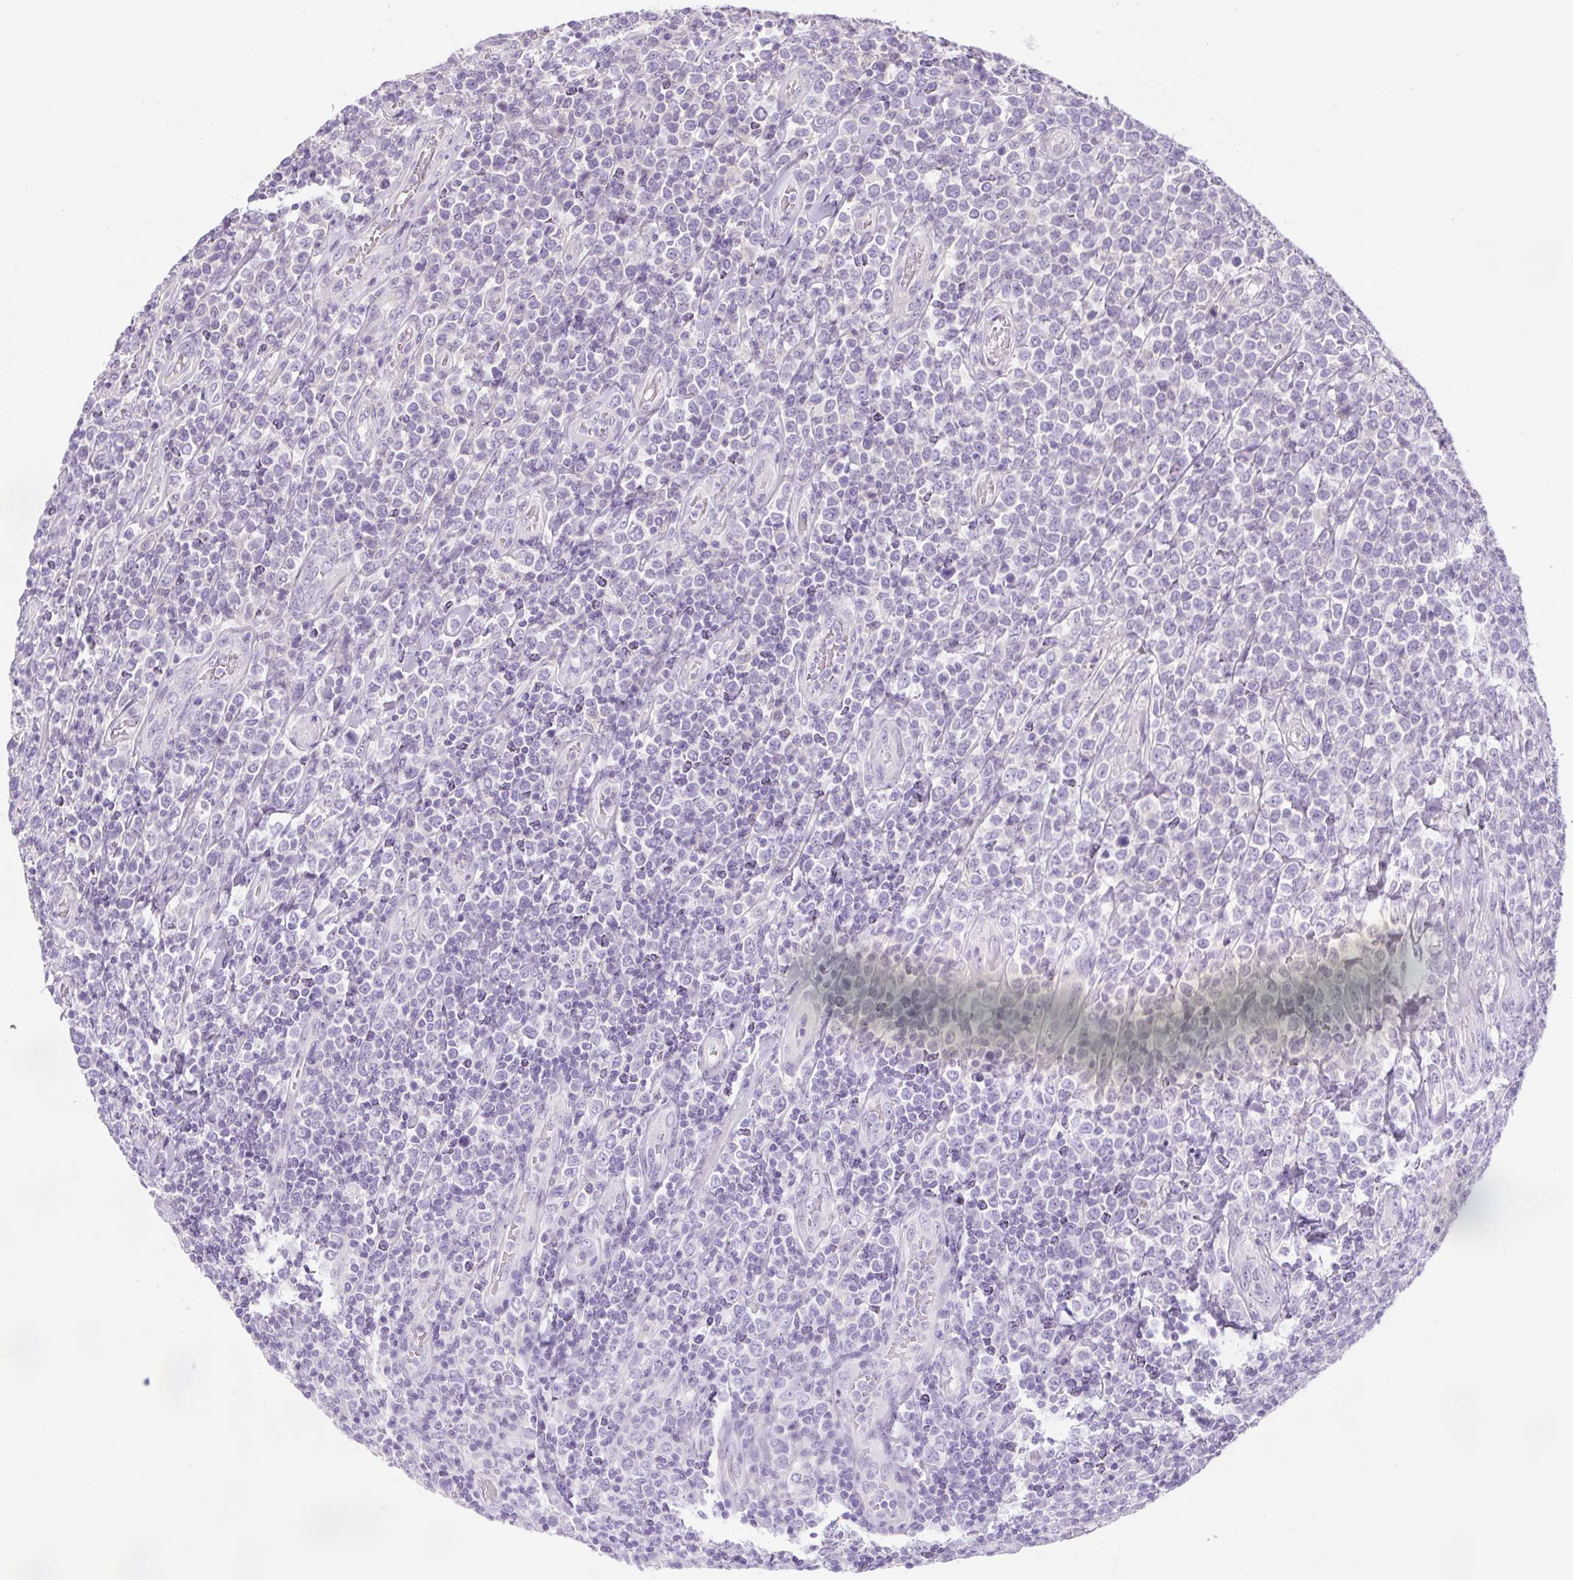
{"staining": {"intensity": "negative", "quantity": "none", "location": "none"}, "tissue": "lymphoma", "cell_type": "Tumor cells", "image_type": "cancer", "snomed": [{"axis": "morphology", "description": "Malignant lymphoma, non-Hodgkin's type, High grade"}, {"axis": "topography", "description": "Soft tissue"}], "caption": "IHC micrograph of high-grade malignant lymphoma, non-Hodgkin's type stained for a protein (brown), which shows no staining in tumor cells.", "gene": "UBL3", "patient": {"sex": "female", "age": 56}}